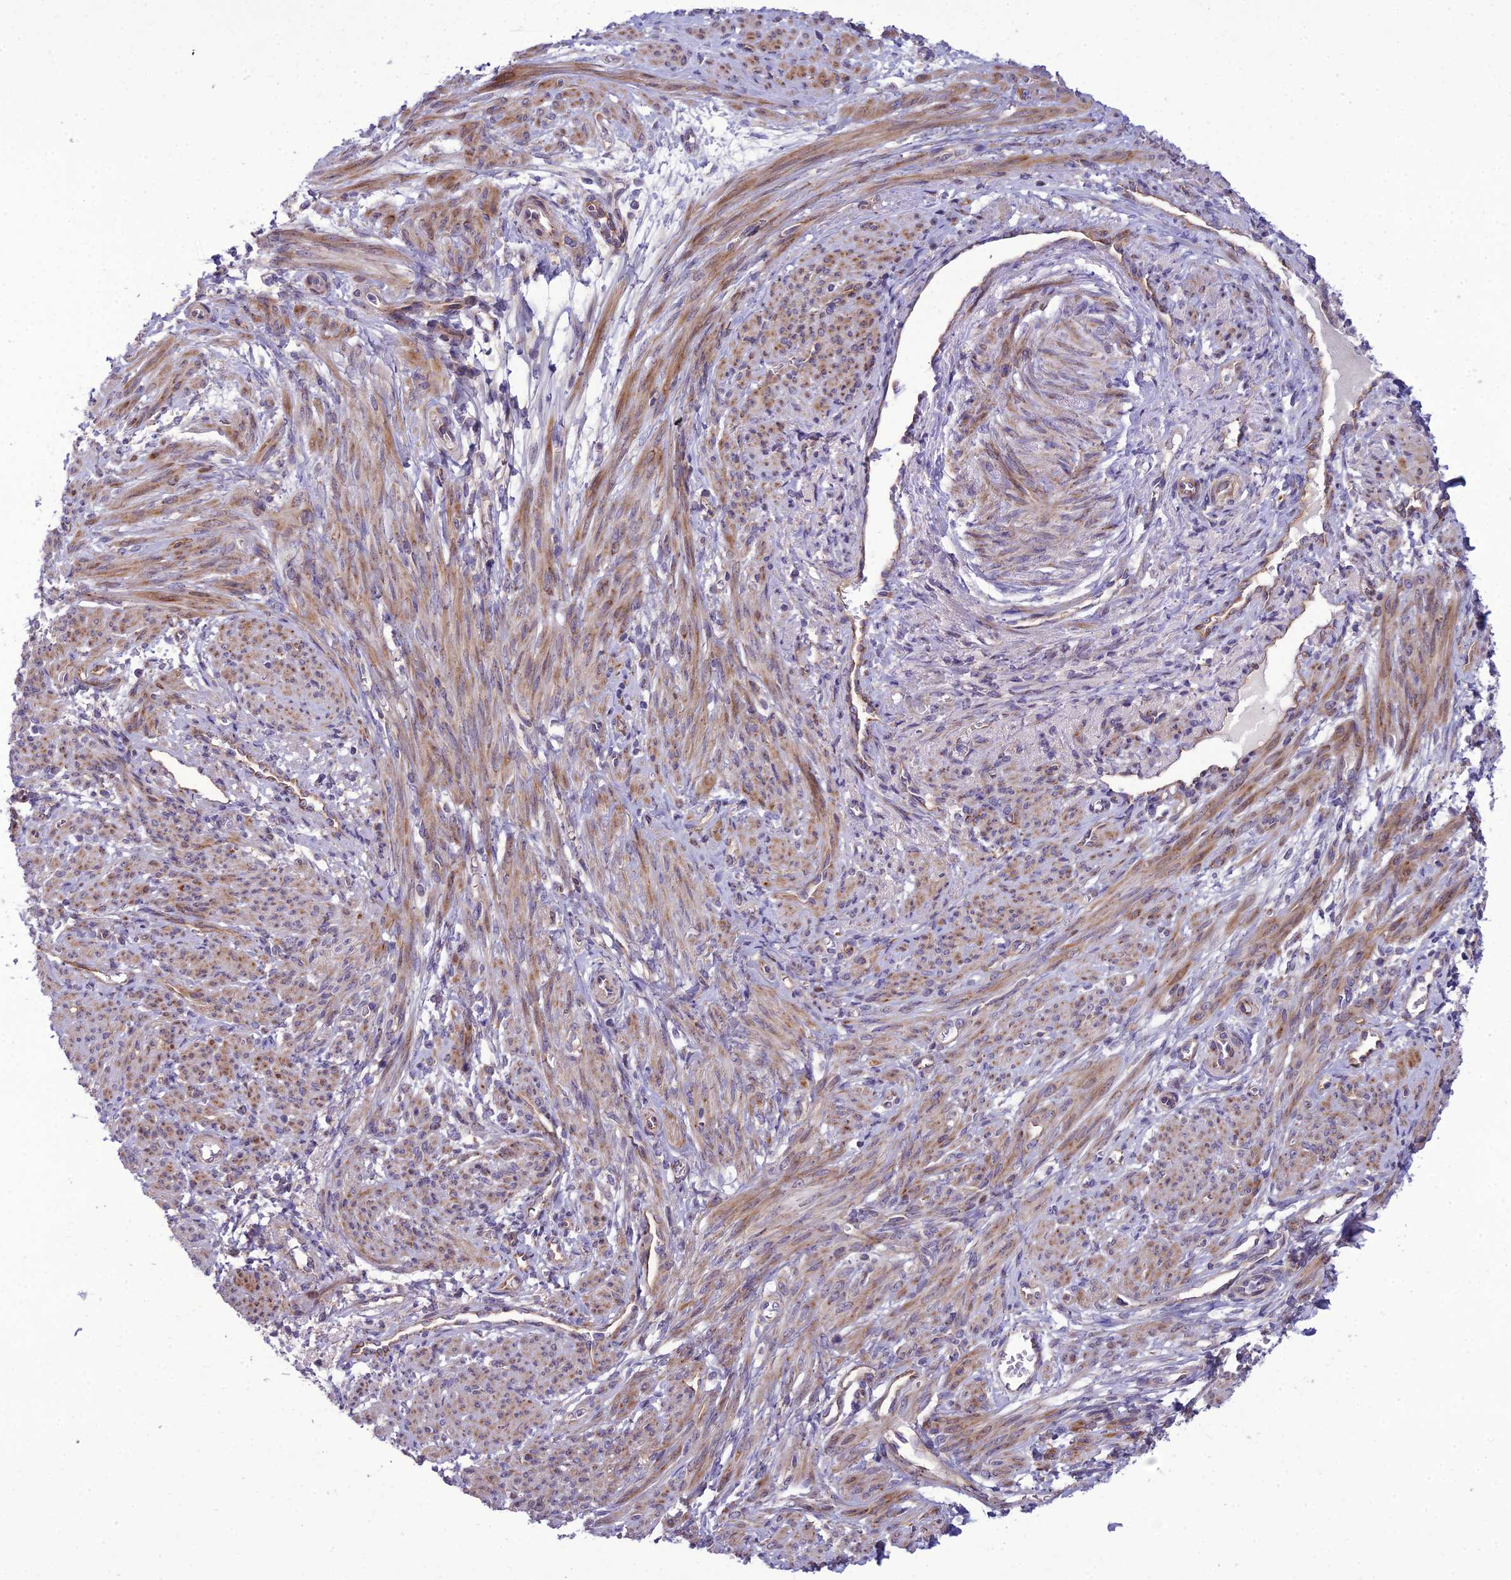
{"staining": {"intensity": "moderate", "quantity": "25%-75%", "location": "cytoplasmic/membranous"}, "tissue": "smooth muscle", "cell_type": "Smooth muscle cells", "image_type": "normal", "snomed": [{"axis": "morphology", "description": "Normal tissue, NOS"}, {"axis": "topography", "description": "Smooth muscle"}], "caption": "This micrograph displays benign smooth muscle stained with IHC to label a protein in brown. The cytoplasmic/membranous of smooth muscle cells show moderate positivity for the protein. Nuclei are counter-stained blue.", "gene": "NODAL", "patient": {"sex": "female", "age": 39}}